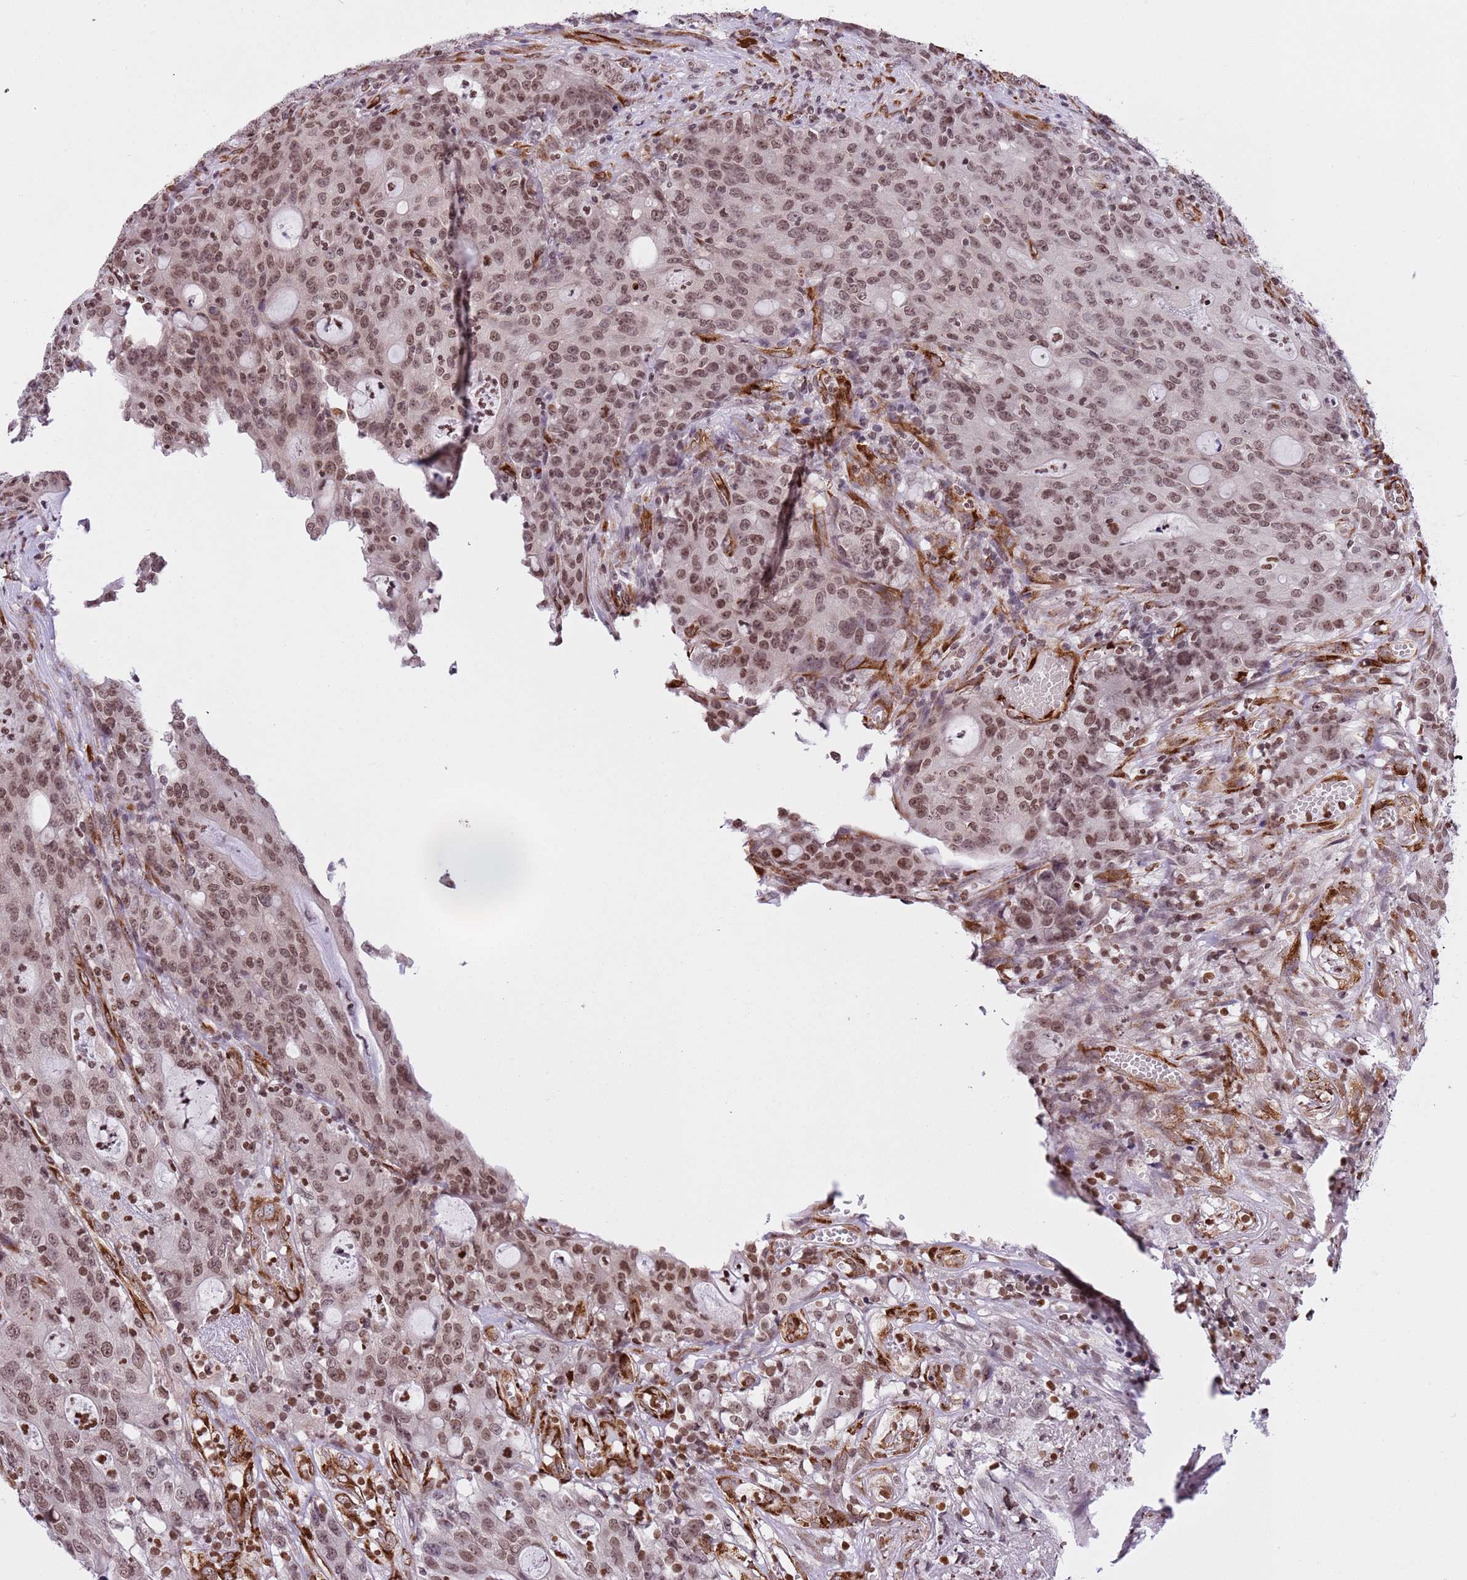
{"staining": {"intensity": "moderate", "quantity": ">75%", "location": "nuclear"}, "tissue": "colorectal cancer", "cell_type": "Tumor cells", "image_type": "cancer", "snomed": [{"axis": "morphology", "description": "Adenocarcinoma, NOS"}, {"axis": "topography", "description": "Colon"}], "caption": "Moderate nuclear expression is identified in about >75% of tumor cells in colorectal adenocarcinoma.", "gene": "NRIP1", "patient": {"sex": "male", "age": 83}}